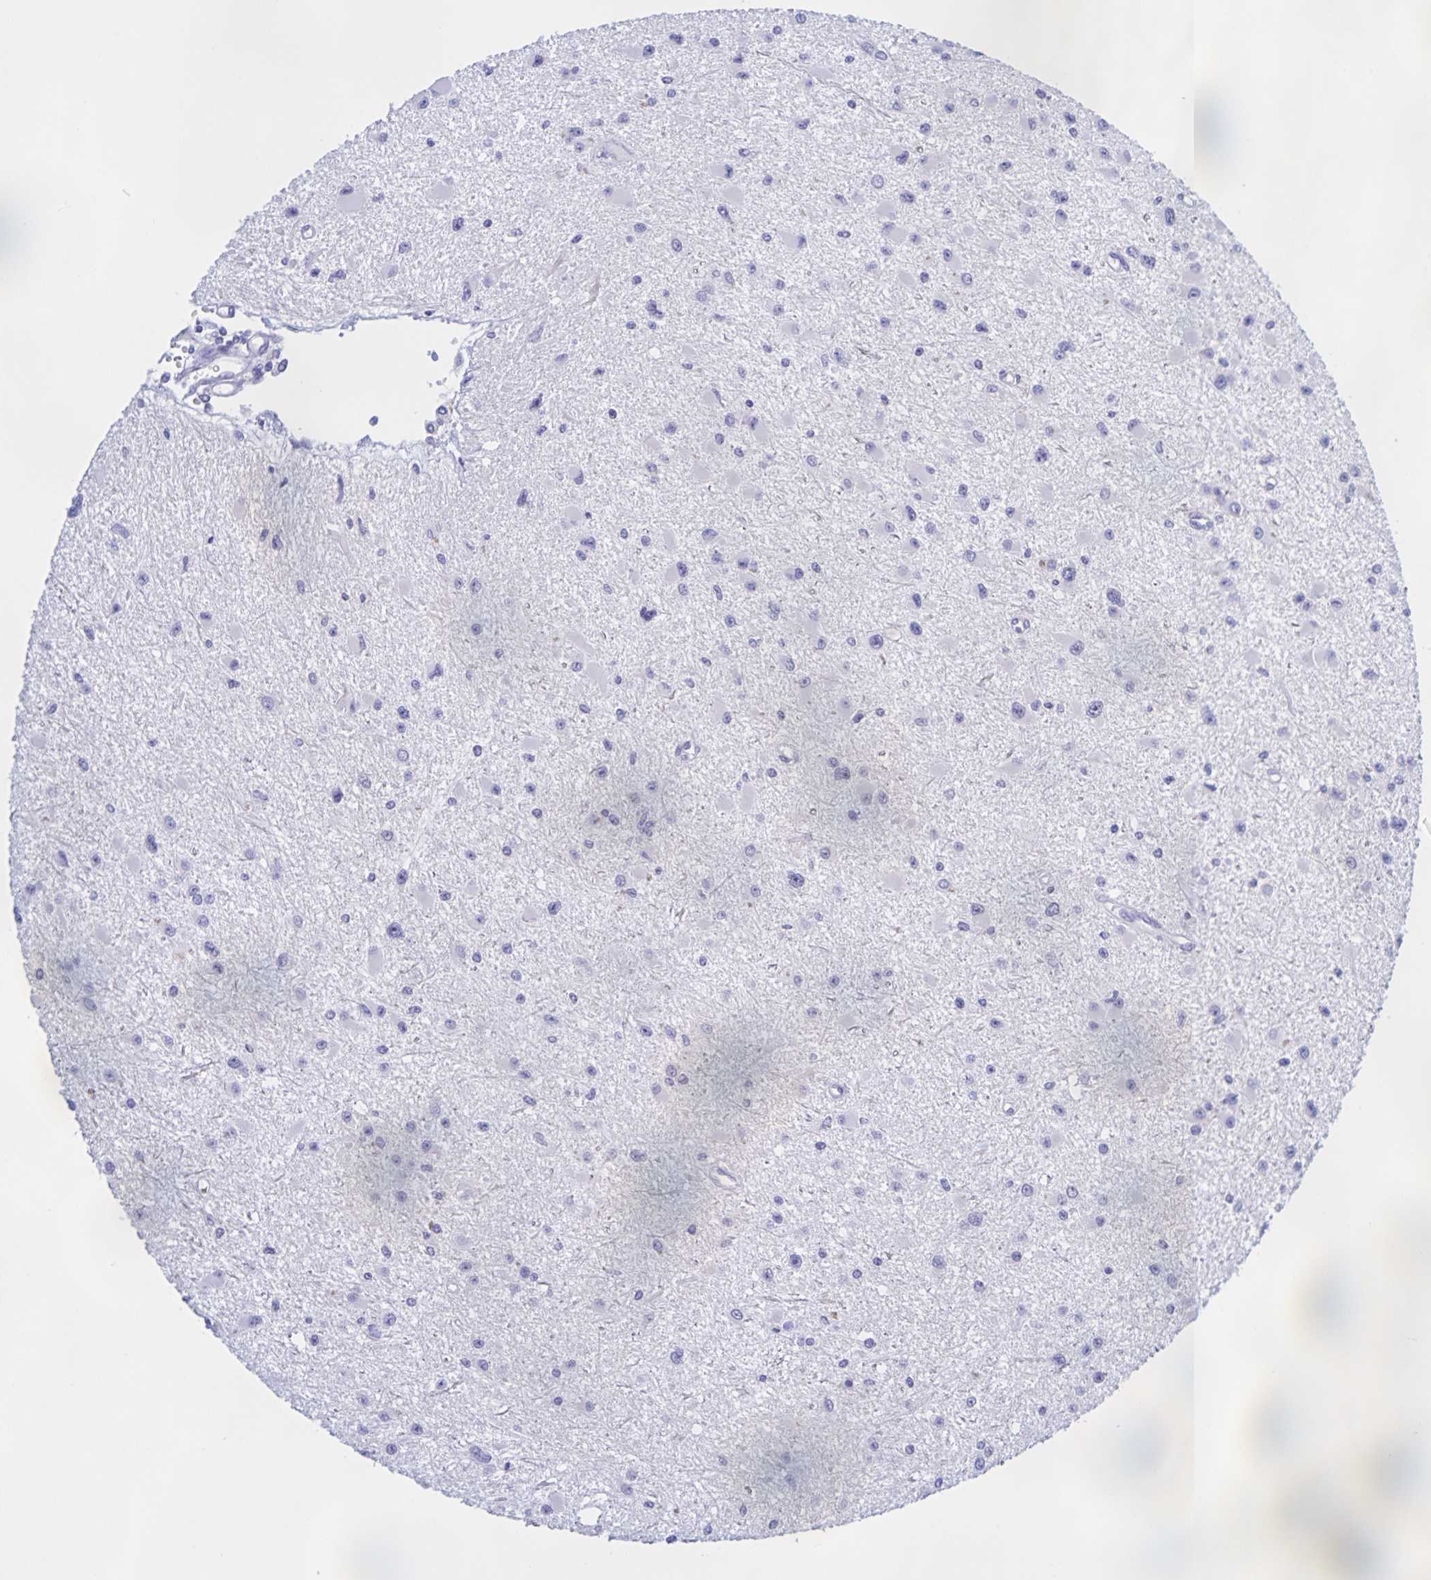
{"staining": {"intensity": "negative", "quantity": "none", "location": "none"}, "tissue": "glioma", "cell_type": "Tumor cells", "image_type": "cancer", "snomed": [{"axis": "morphology", "description": "Glioma, malignant, High grade"}, {"axis": "topography", "description": "Brain"}], "caption": "Tumor cells show no significant expression in high-grade glioma (malignant).", "gene": "CATSPER4", "patient": {"sex": "male", "age": 54}}